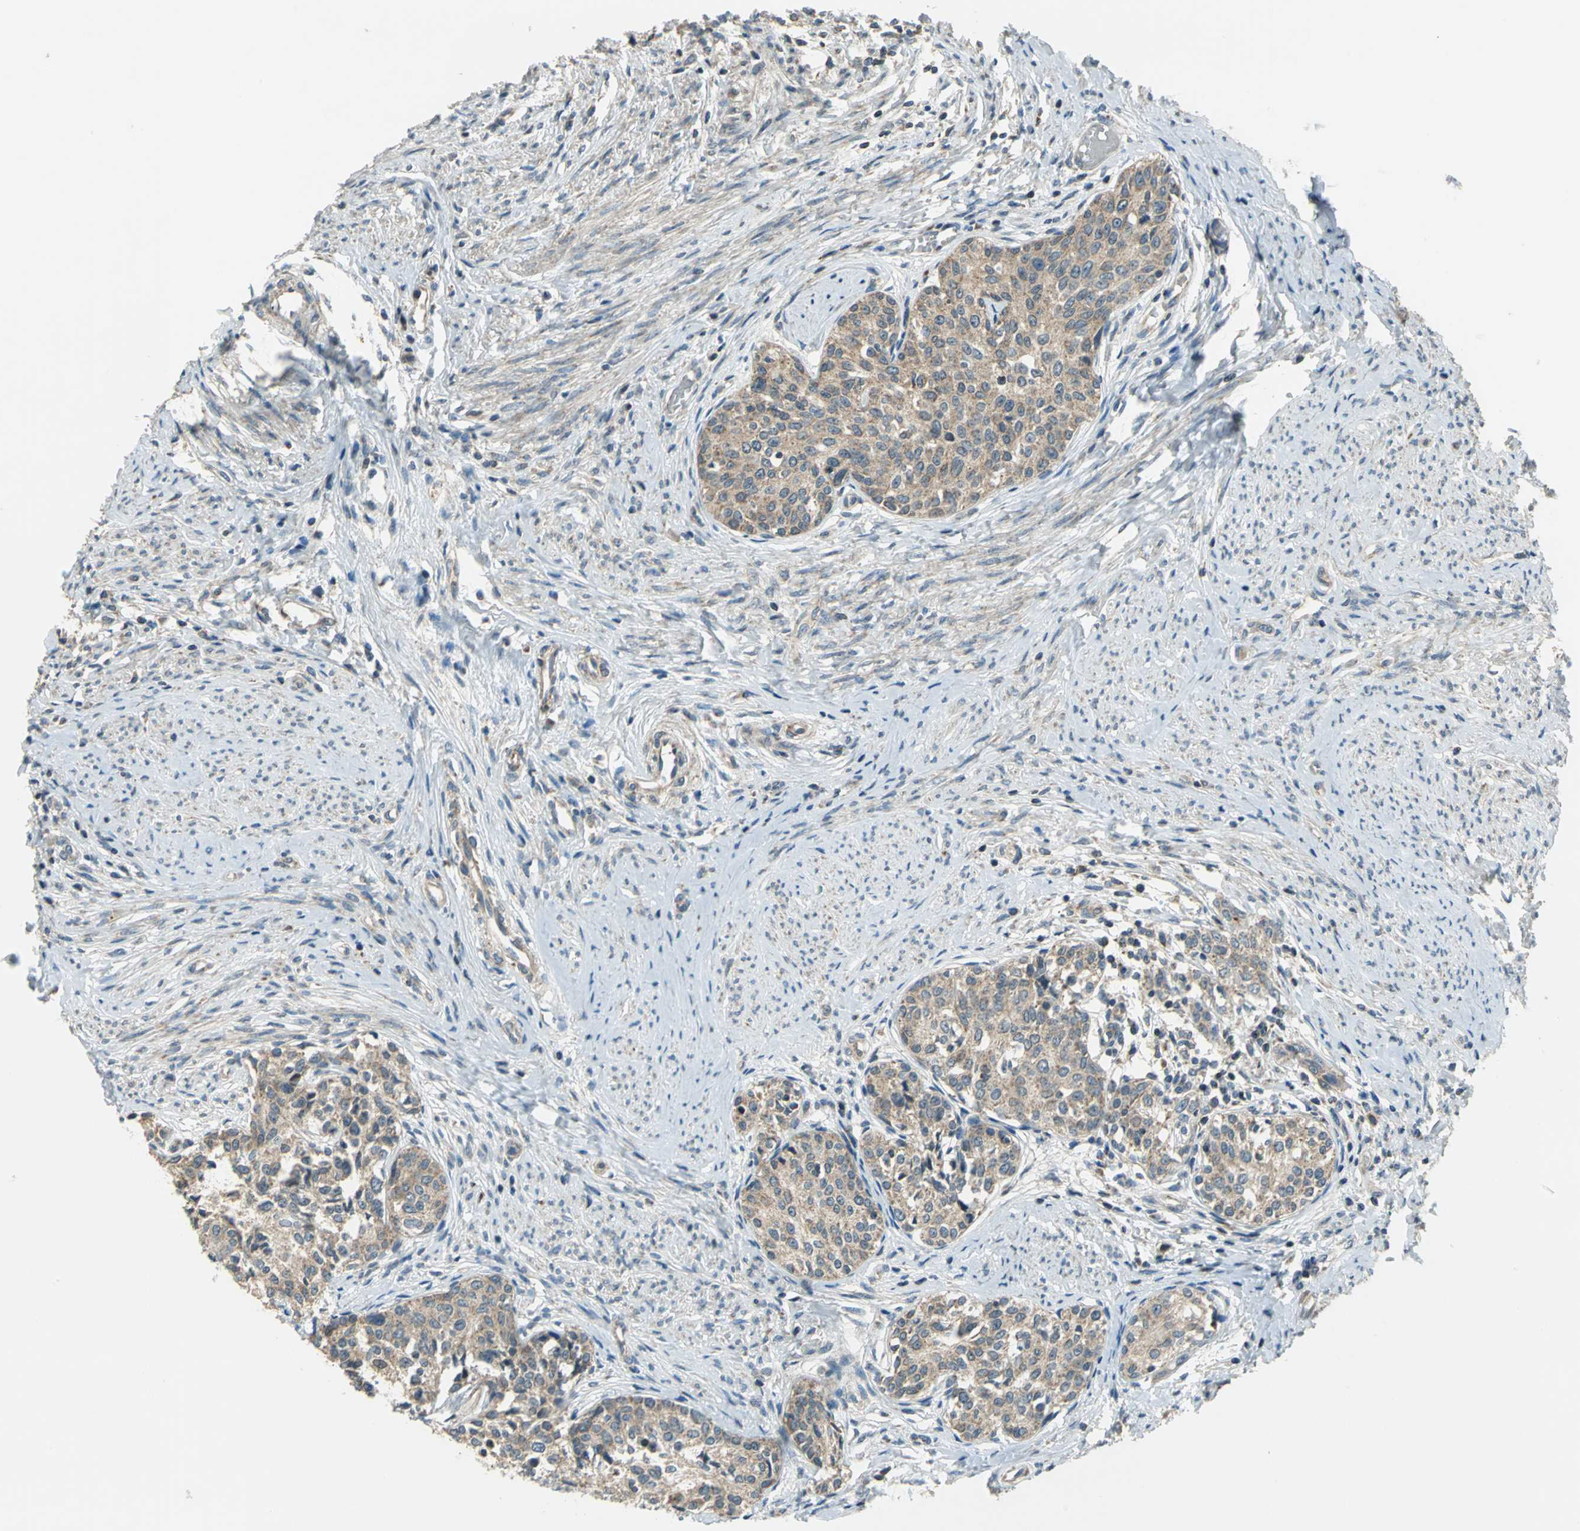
{"staining": {"intensity": "moderate", "quantity": ">75%", "location": "cytoplasmic/membranous"}, "tissue": "cervical cancer", "cell_type": "Tumor cells", "image_type": "cancer", "snomed": [{"axis": "morphology", "description": "Squamous cell carcinoma, NOS"}, {"axis": "morphology", "description": "Adenocarcinoma, NOS"}, {"axis": "topography", "description": "Cervix"}], "caption": "IHC photomicrograph of cervical cancer stained for a protein (brown), which exhibits medium levels of moderate cytoplasmic/membranous positivity in approximately >75% of tumor cells.", "gene": "TRAK1", "patient": {"sex": "female", "age": 52}}